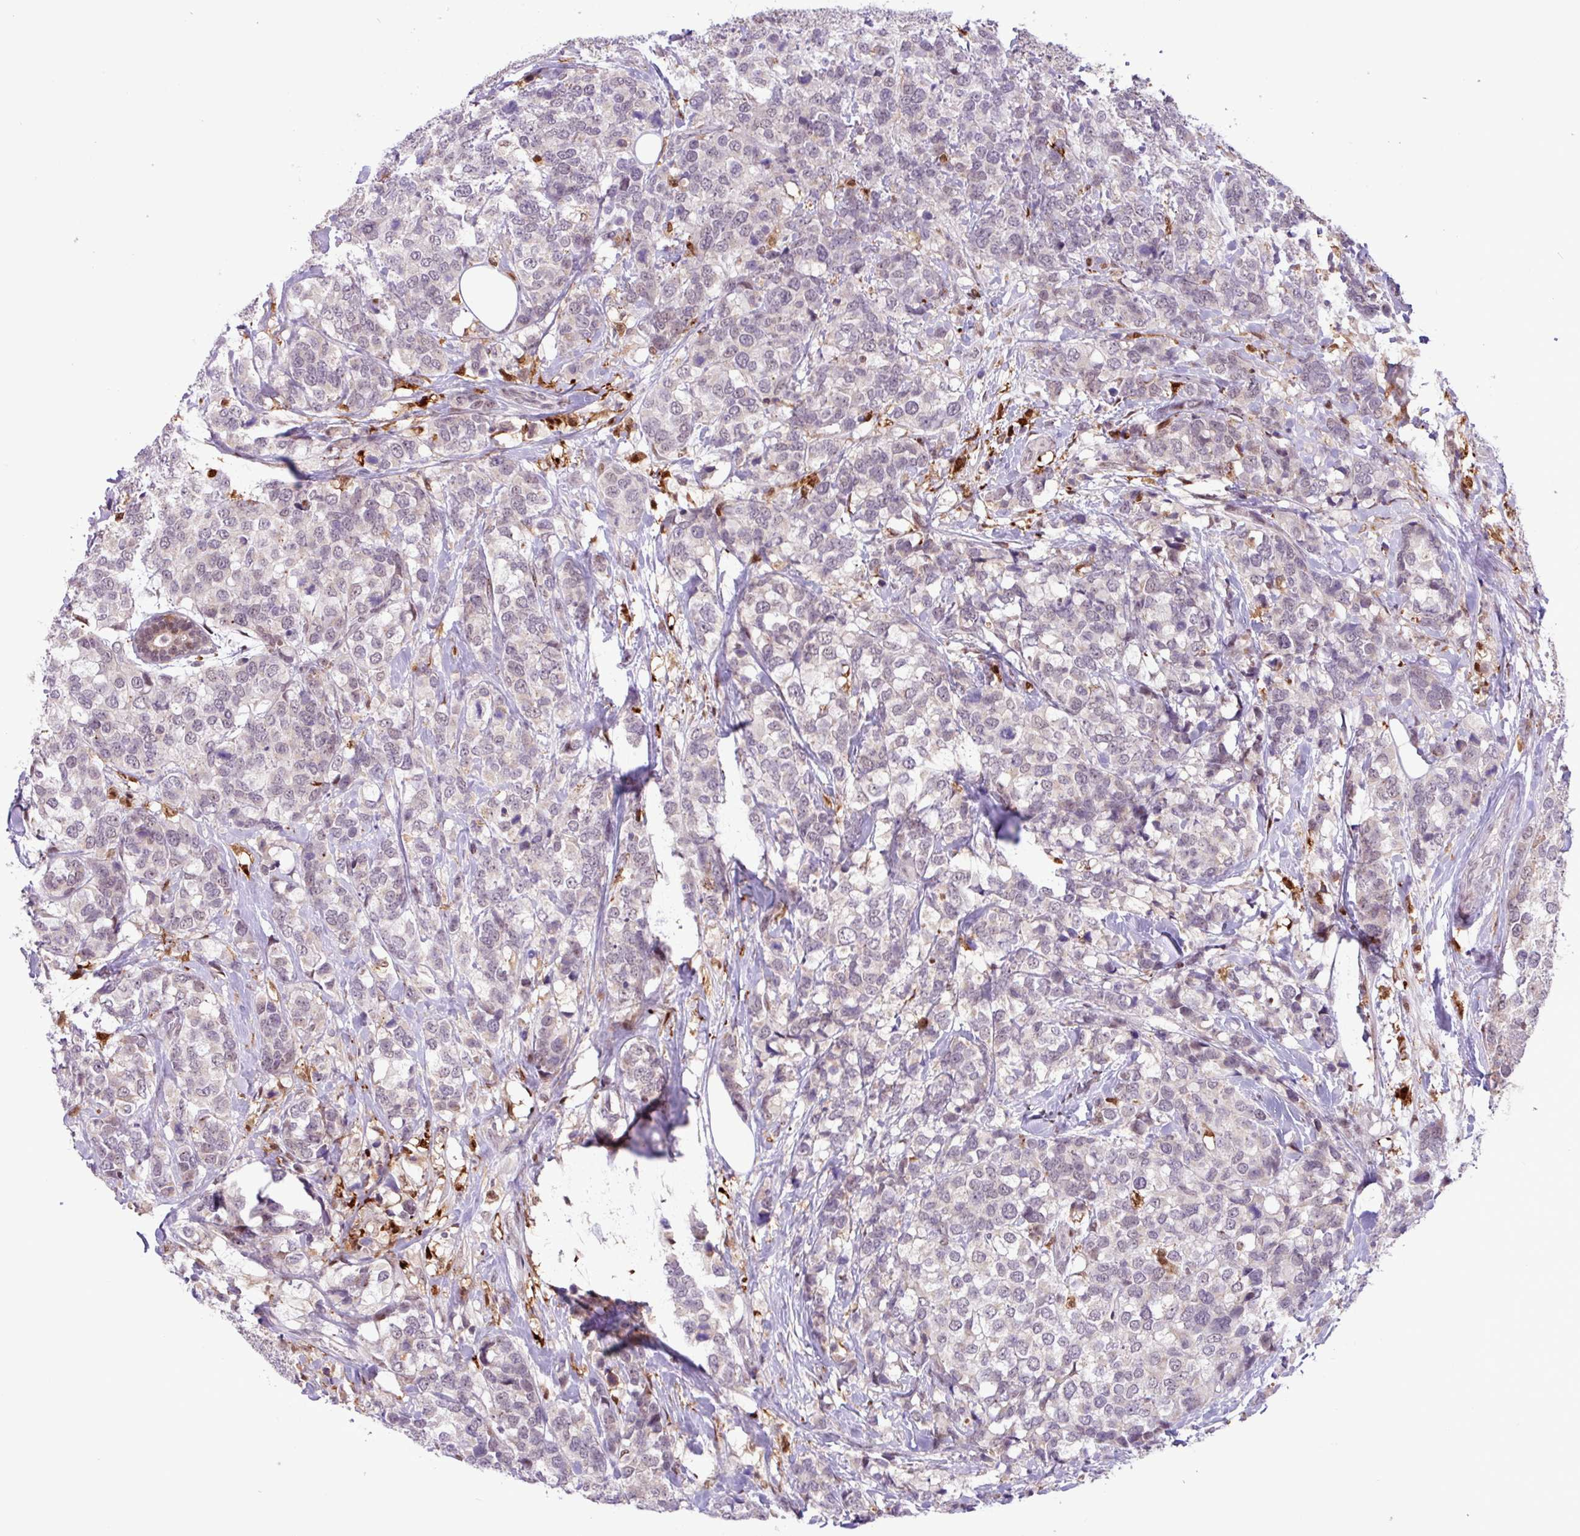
{"staining": {"intensity": "weak", "quantity": "<25%", "location": "nuclear"}, "tissue": "breast cancer", "cell_type": "Tumor cells", "image_type": "cancer", "snomed": [{"axis": "morphology", "description": "Lobular carcinoma"}, {"axis": "topography", "description": "Breast"}], "caption": "Tumor cells are negative for brown protein staining in breast lobular carcinoma. (DAB IHC visualized using brightfield microscopy, high magnification).", "gene": "BRD3", "patient": {"sex": "female", "age": 59}}